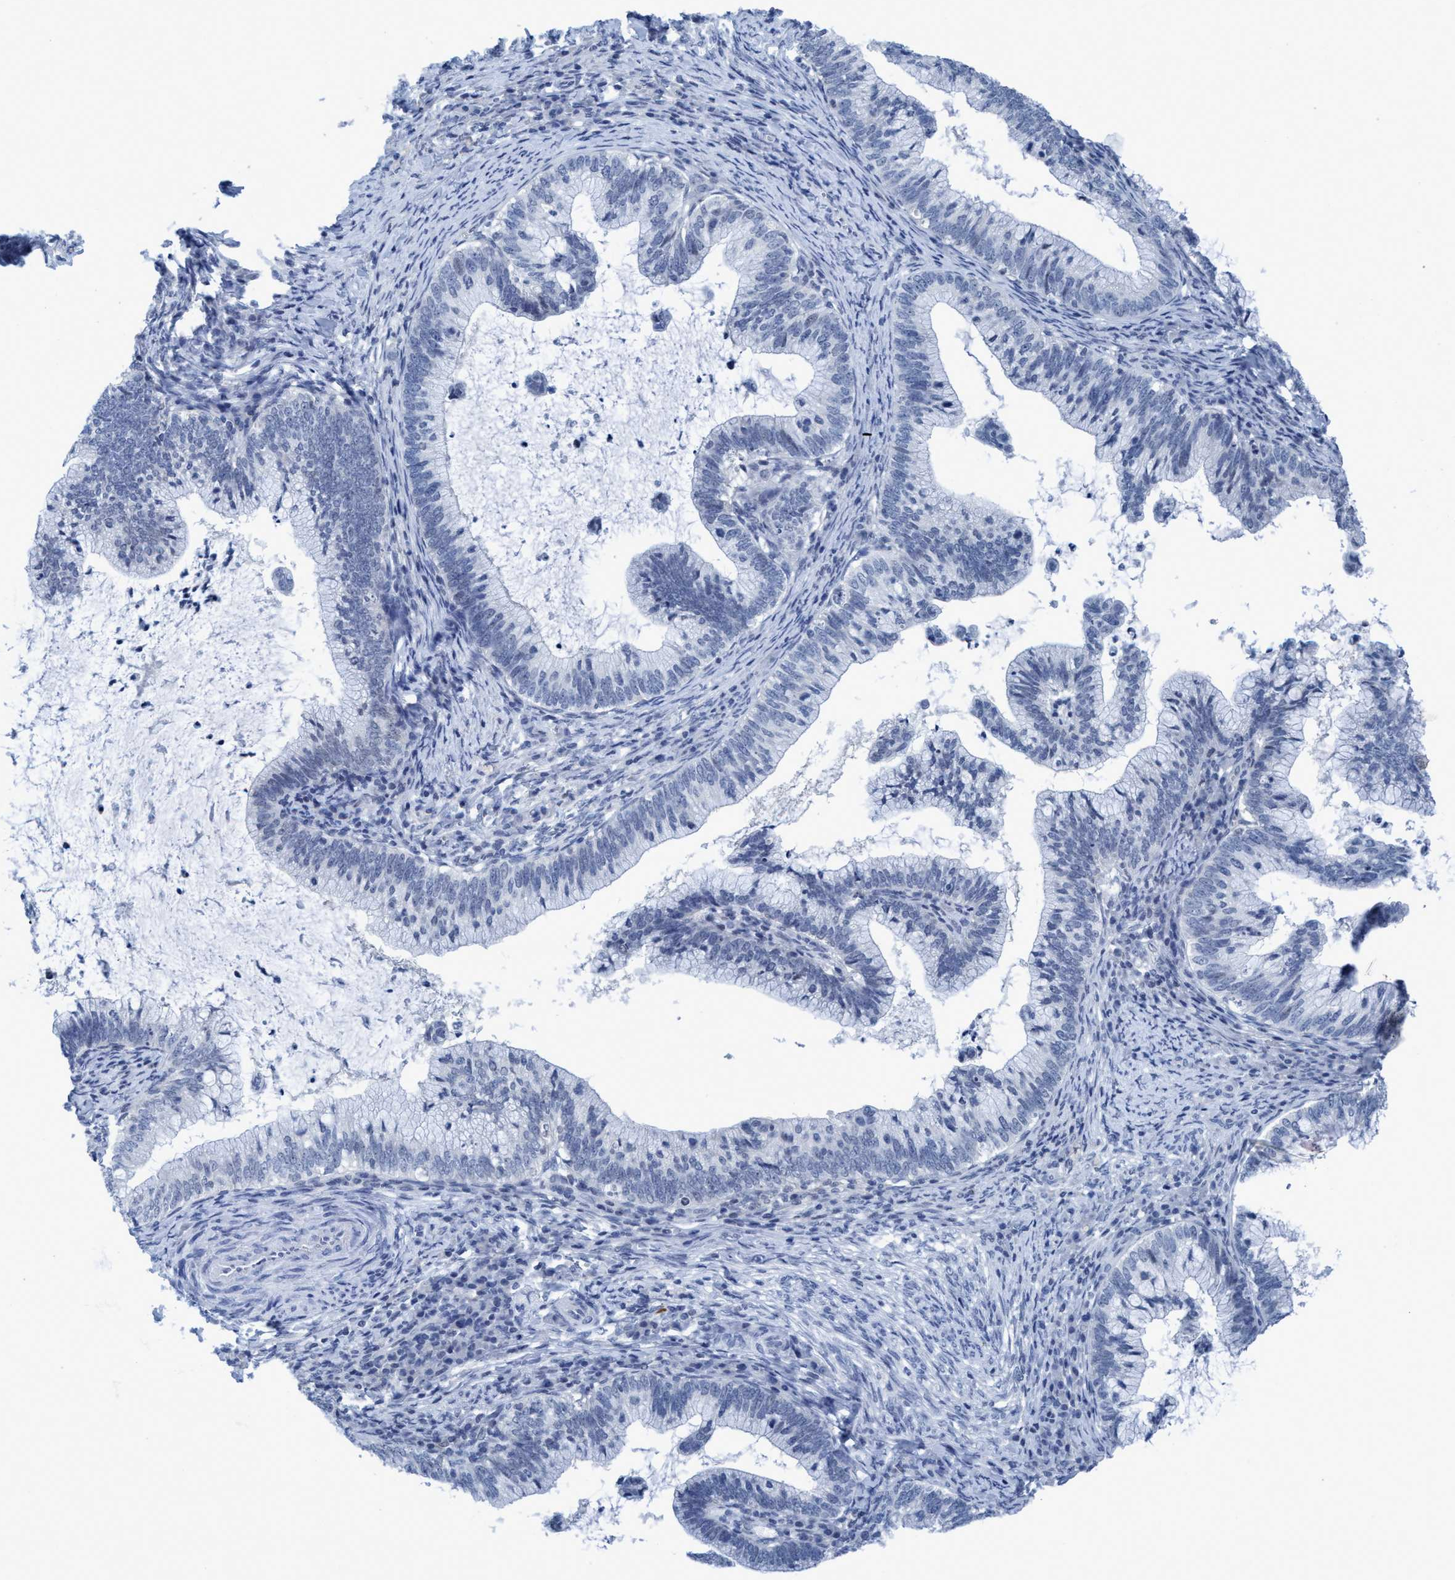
{"staining": {"intensity": "negative", "quantity": "none", "location": "none"}, "tissue": "cervical cancer", "cell_type": "Tumor cells", "image_type": "cancer", "snomed": [{"axis": "morphology", "description": "Adenocarcinoma, NOS"}, {"axis": "topography", "description": "Cervix"}], "caption": "Immunohistochemistry (IHC) photomicrograph of human cervical adenocarcinoma stained for a protein (brown), which shows no positivity in tumor cells.", "gene": "DNAI1", "patient": {"sex": "female", "age": 36}}